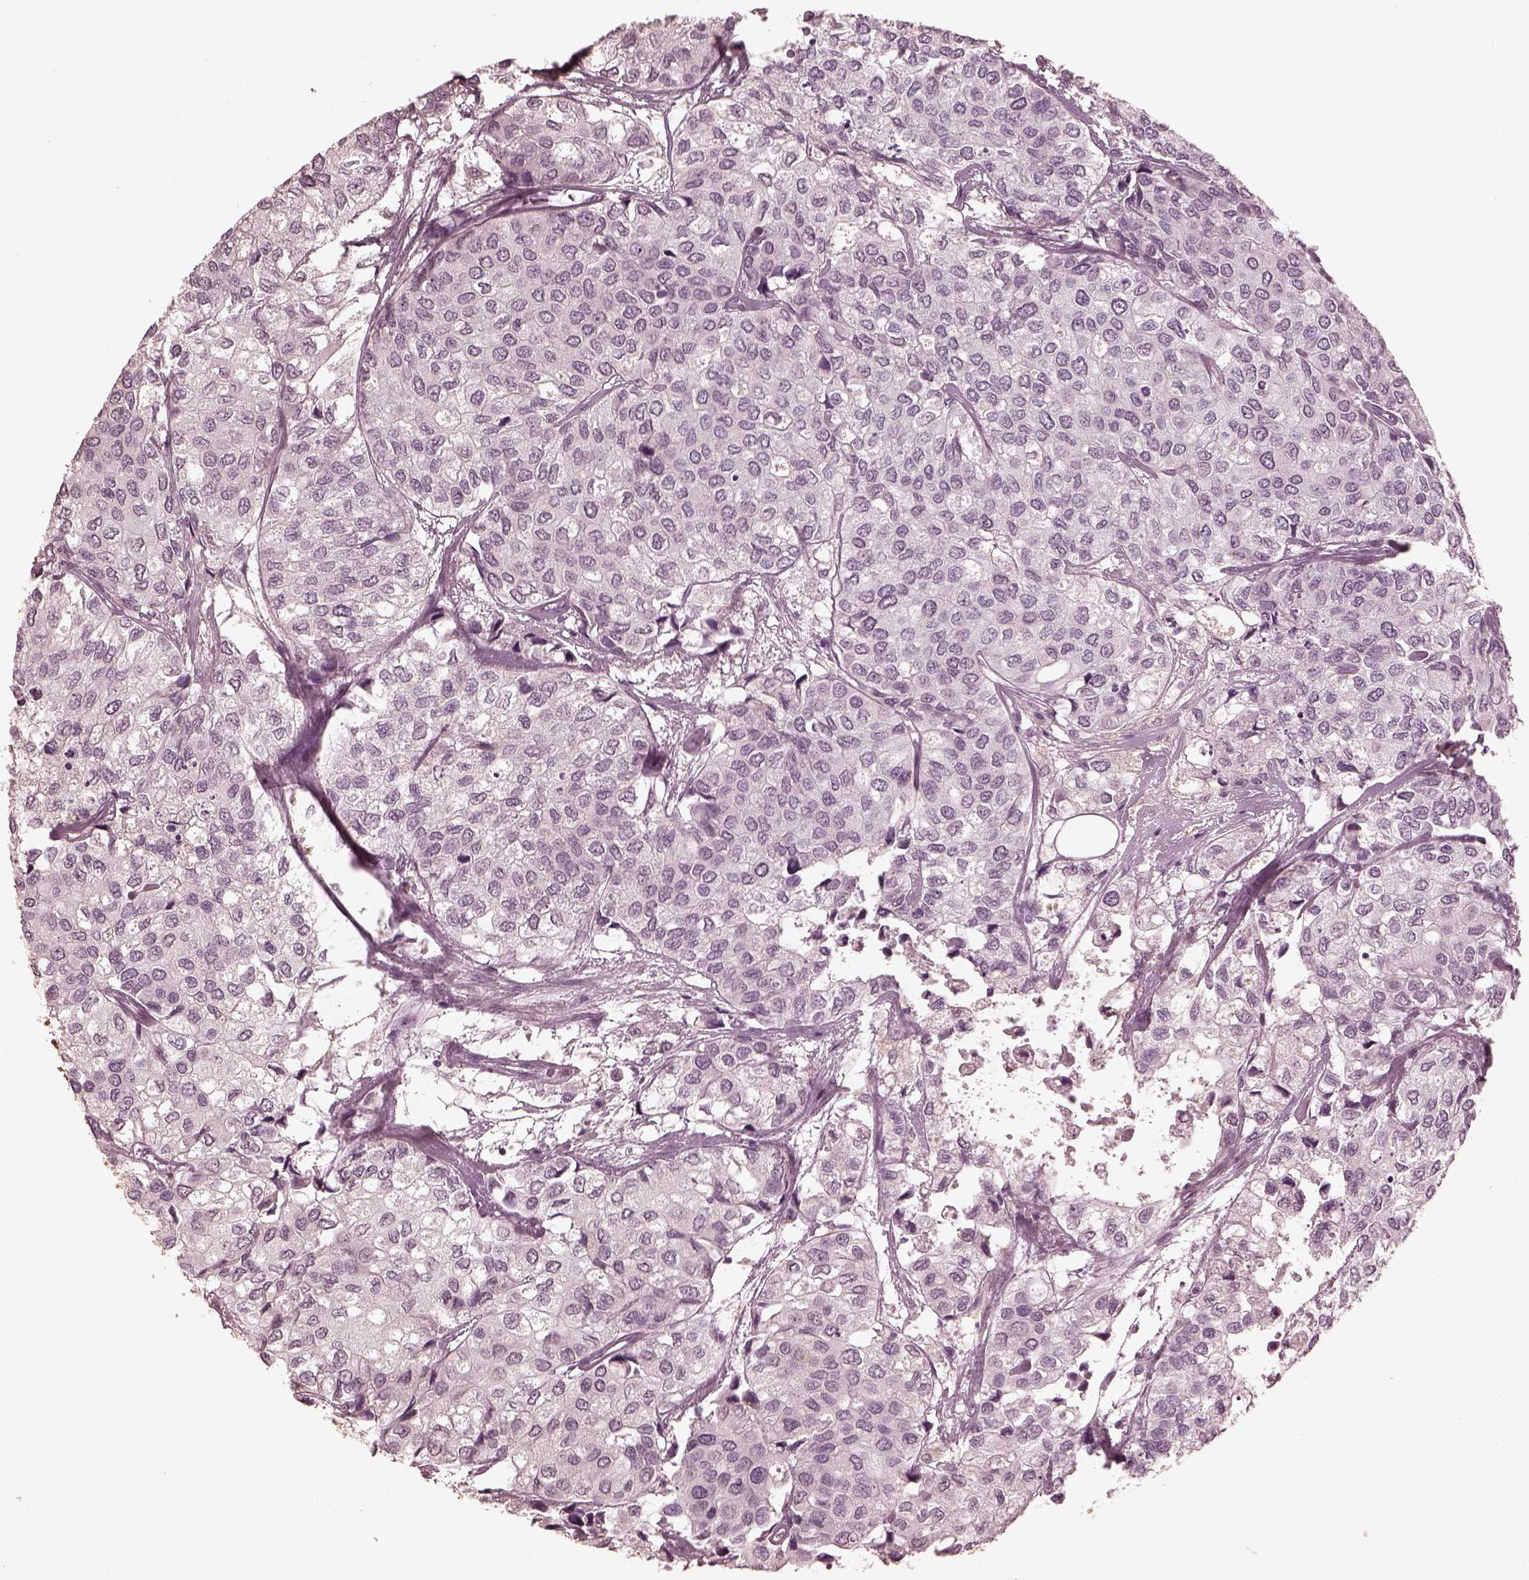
{"staining": {"intensity": "negative", "quantity": "none", "location": "none"}, "tissue": "urothelial cancer", "cell_type": "Tumor cells", "image_type": "cancer", "snomed": [{"axis": "morphology", "description": "Urothelial carcinoma, High grade"}, {"axis": "topography", "description": "Urinary bladder"}], "caption": "Immunohistochemical staining of urothelial cancer reveals no significant positivity in tumor cells.", "gene": "KRT79", "patient": {"sex": "male", "age": 73}}